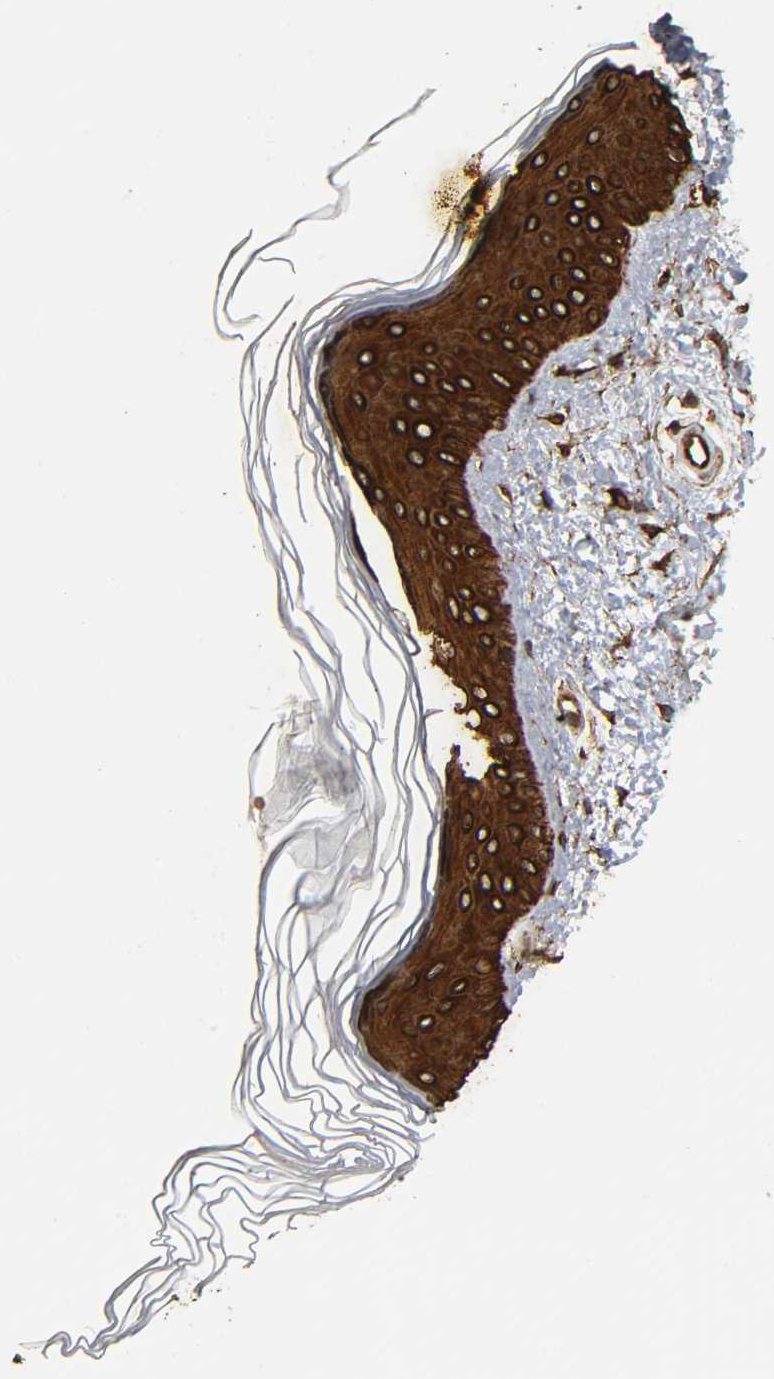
{"staining": {"intensity": "strong", "quantity": ">75%", "location": "cytoplasmic/membranous"}, "tissue": "skin", "cell_type": "Fibroblasts", "image_type": "normal", "snomed": [{"axis": "morphology", "description": "Normal tissue, NOS"}, {"axis": "topography", "description": "Skin"}], "caption": "Skin stained with immunohistochemistry (IHC) exhibits strong cytoplasmic/membranous positivity in approximately >75% of fibroblasts. (DAB (3,3'-diaminobenzidine) = brown stain, brightfield microscopy at high magnification).", "gene": "AHNAK2", "patient": {"sex": "female", "age": 19}}